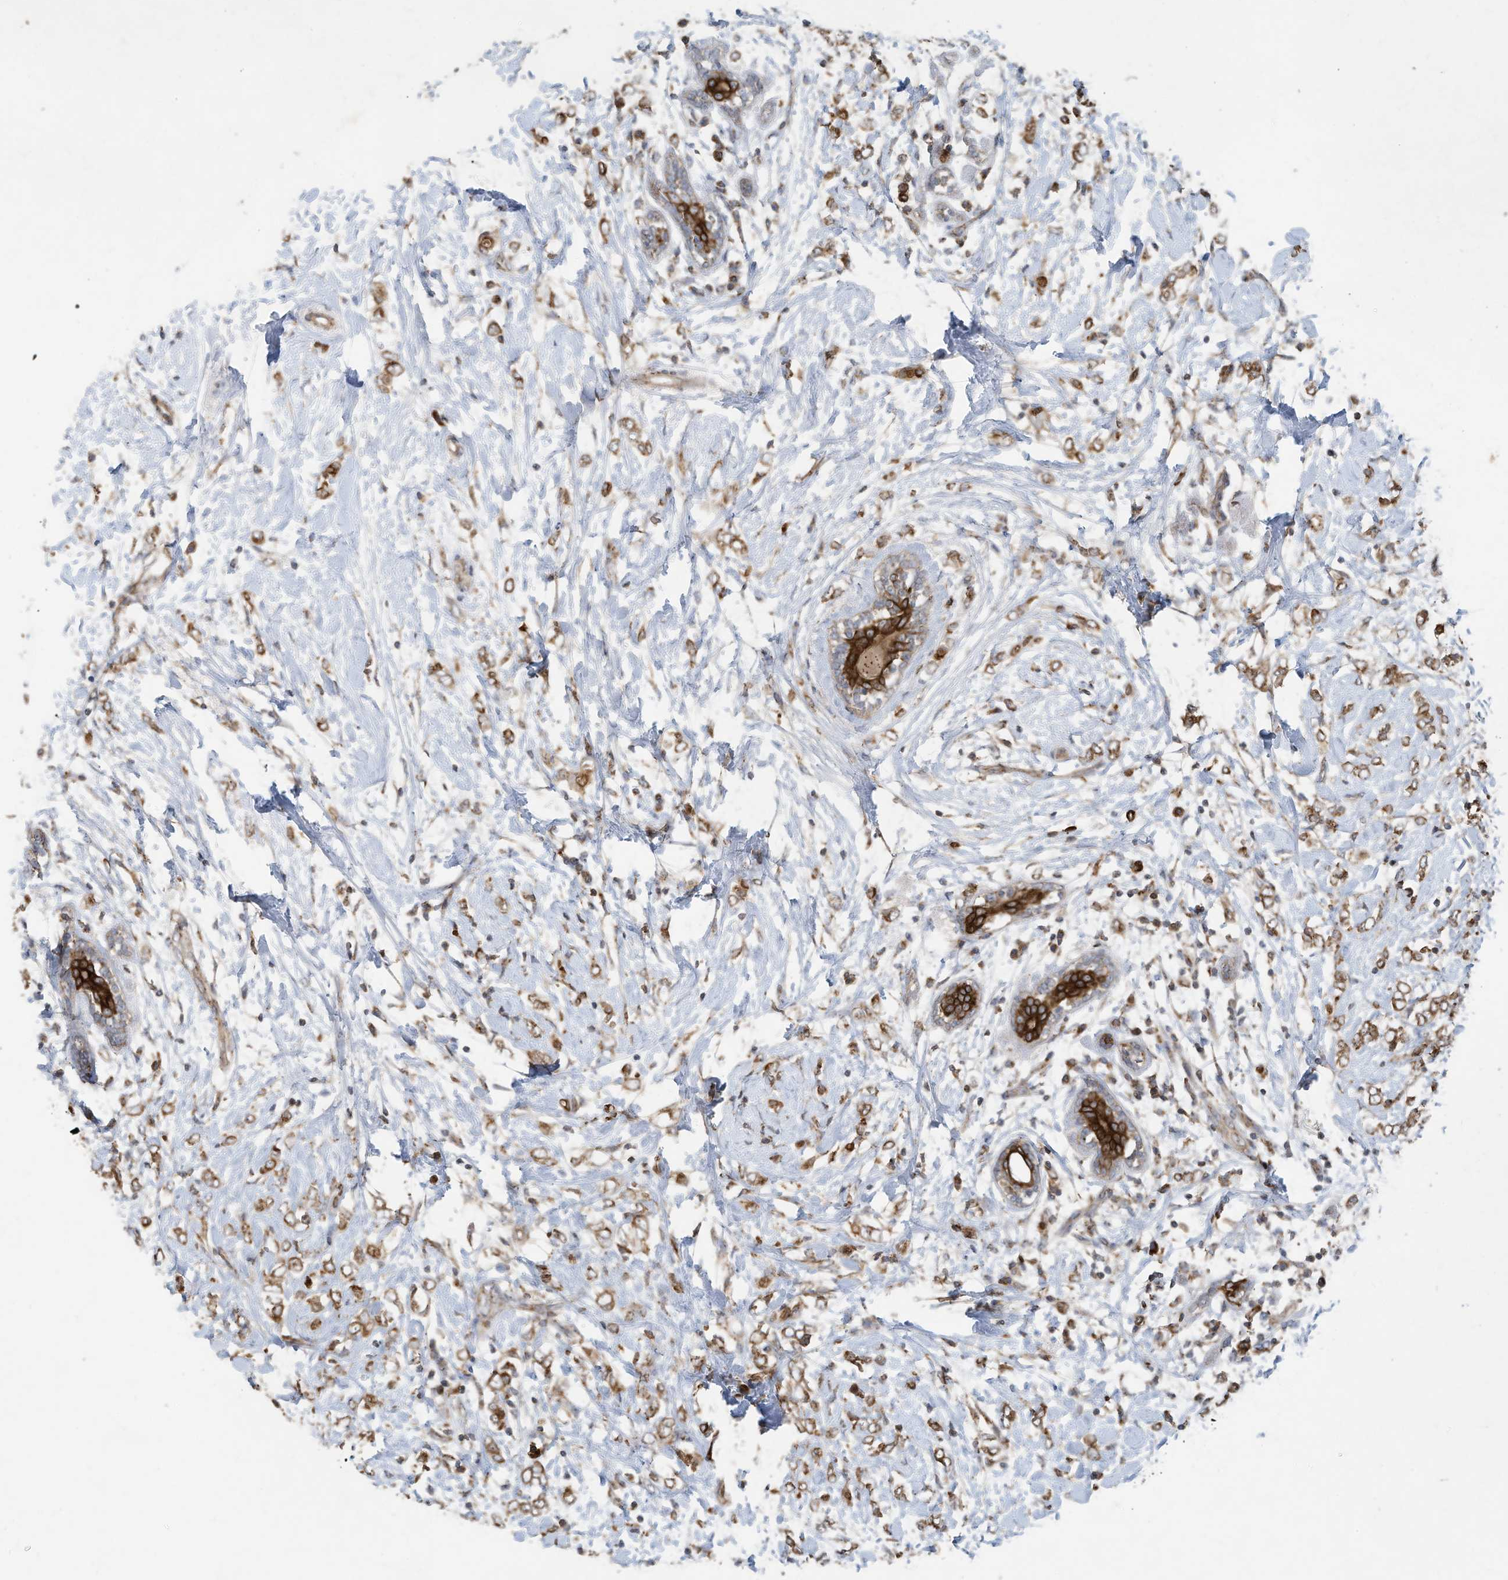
{"staining": {"intensity": "moderate", "quantity": ">75%", "location": "cytoplasmic/membranous"}, "tissue": "breast cancer", "cell_type": "Tumor cells", "image_type": "cancer", "snomed": [{"axis": "morphology", "description": "Normal tissue, NOS"}, {"axis": "morphology", "description": "Lobular carcinoma"}, {"axis": "topography", "description": "Breast"}], "caption": "Breast cancer stained with a brown dye shows moderate cytoplasmic/membranous positive staining in about >75% of tumor cells.", "gene": "C2orf74", "patient": {"sex": "female", "age": 47}}